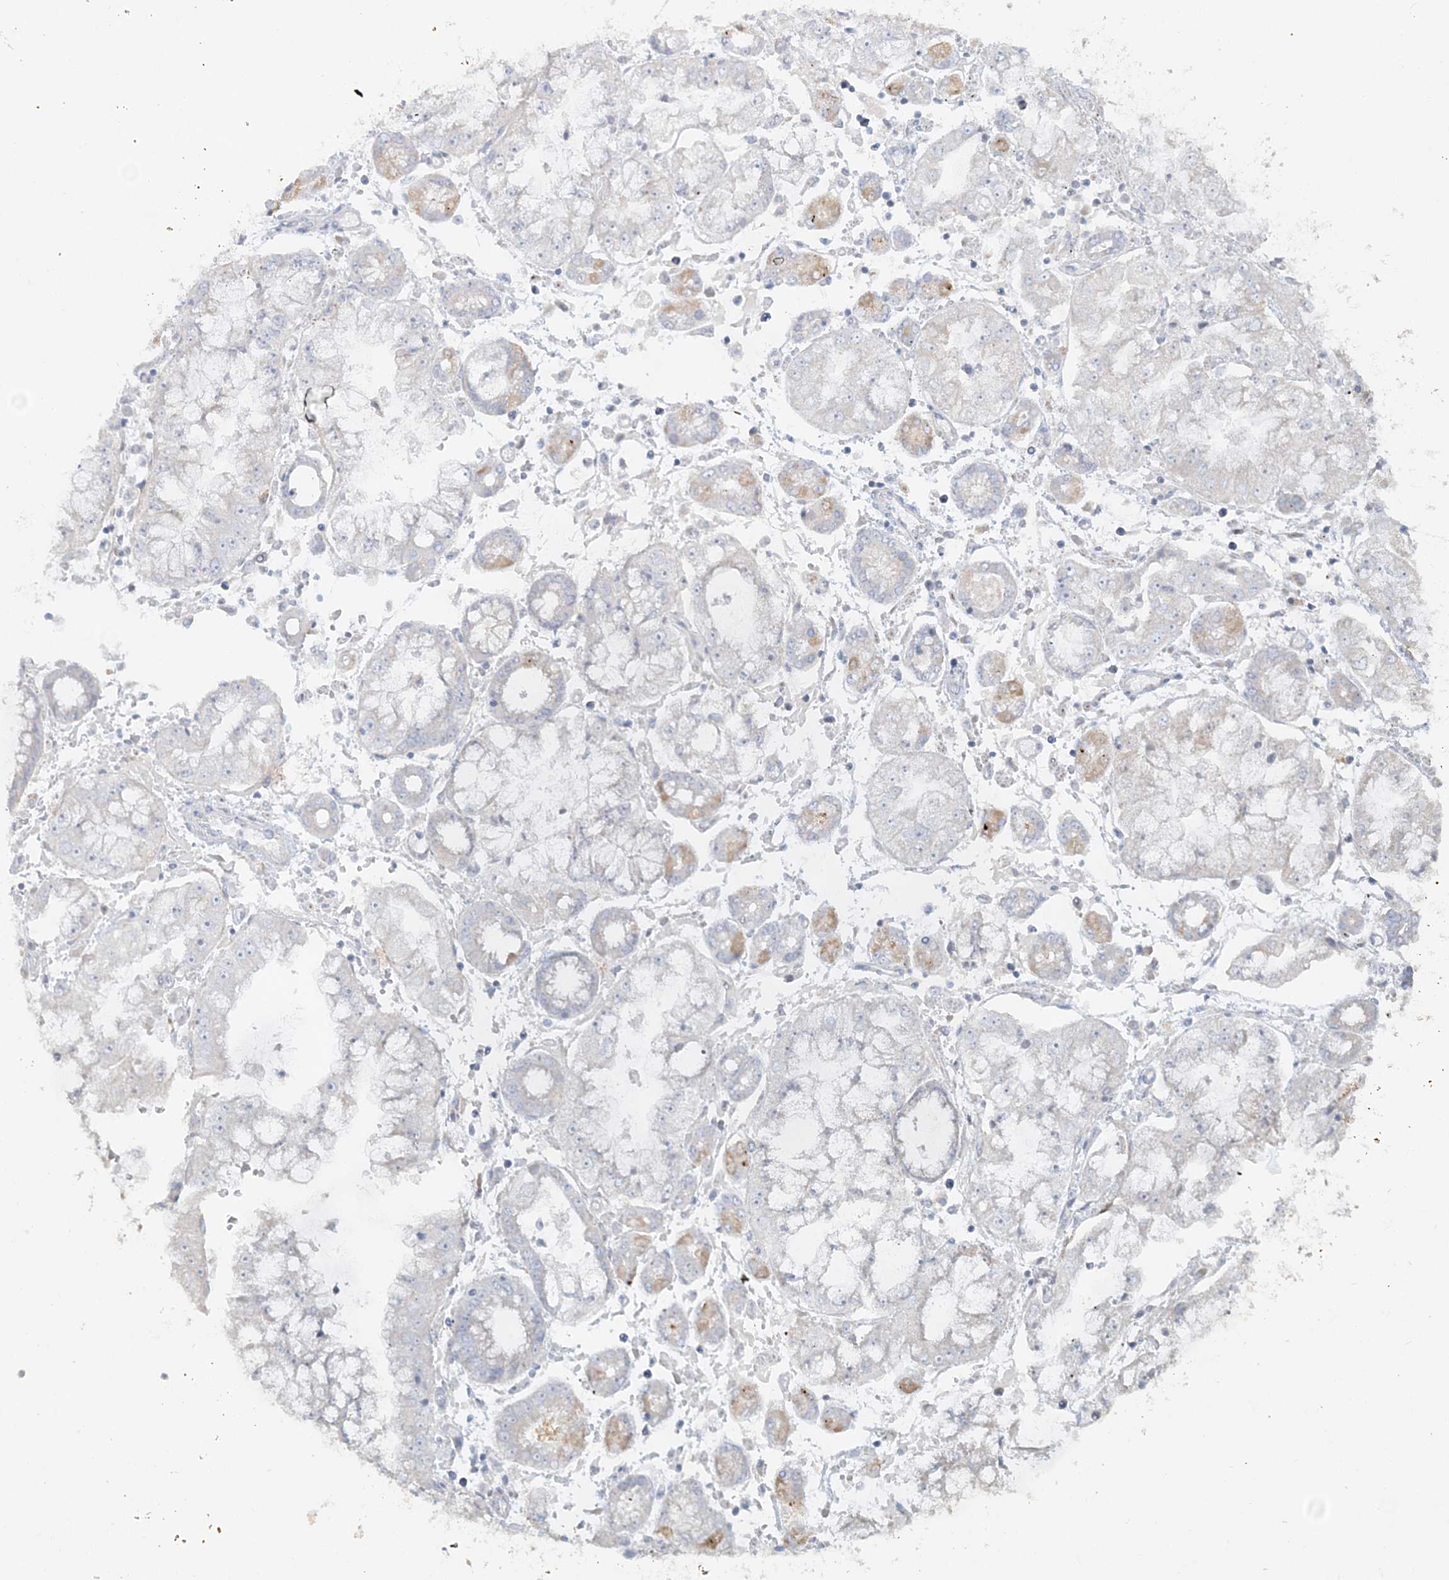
{"staining": {"intensity": "negative", "quantity": "none", "location": "none"}, "tissue": "stomach cancer", "cell_type": "Tumor cells", "image_type": "cancer", "snomed": [{"axis": "morphology", "description": "Adenocarcinoma, NOS"}, {"axis": "topography", "description": "Stomach"}], "caption": "Immunohistochemistry (IHC) of stomach cancer reveals no positivity in tumor cells.", "gene": "TBC1D5", "patient": {"sex": "male", "age": 76}}